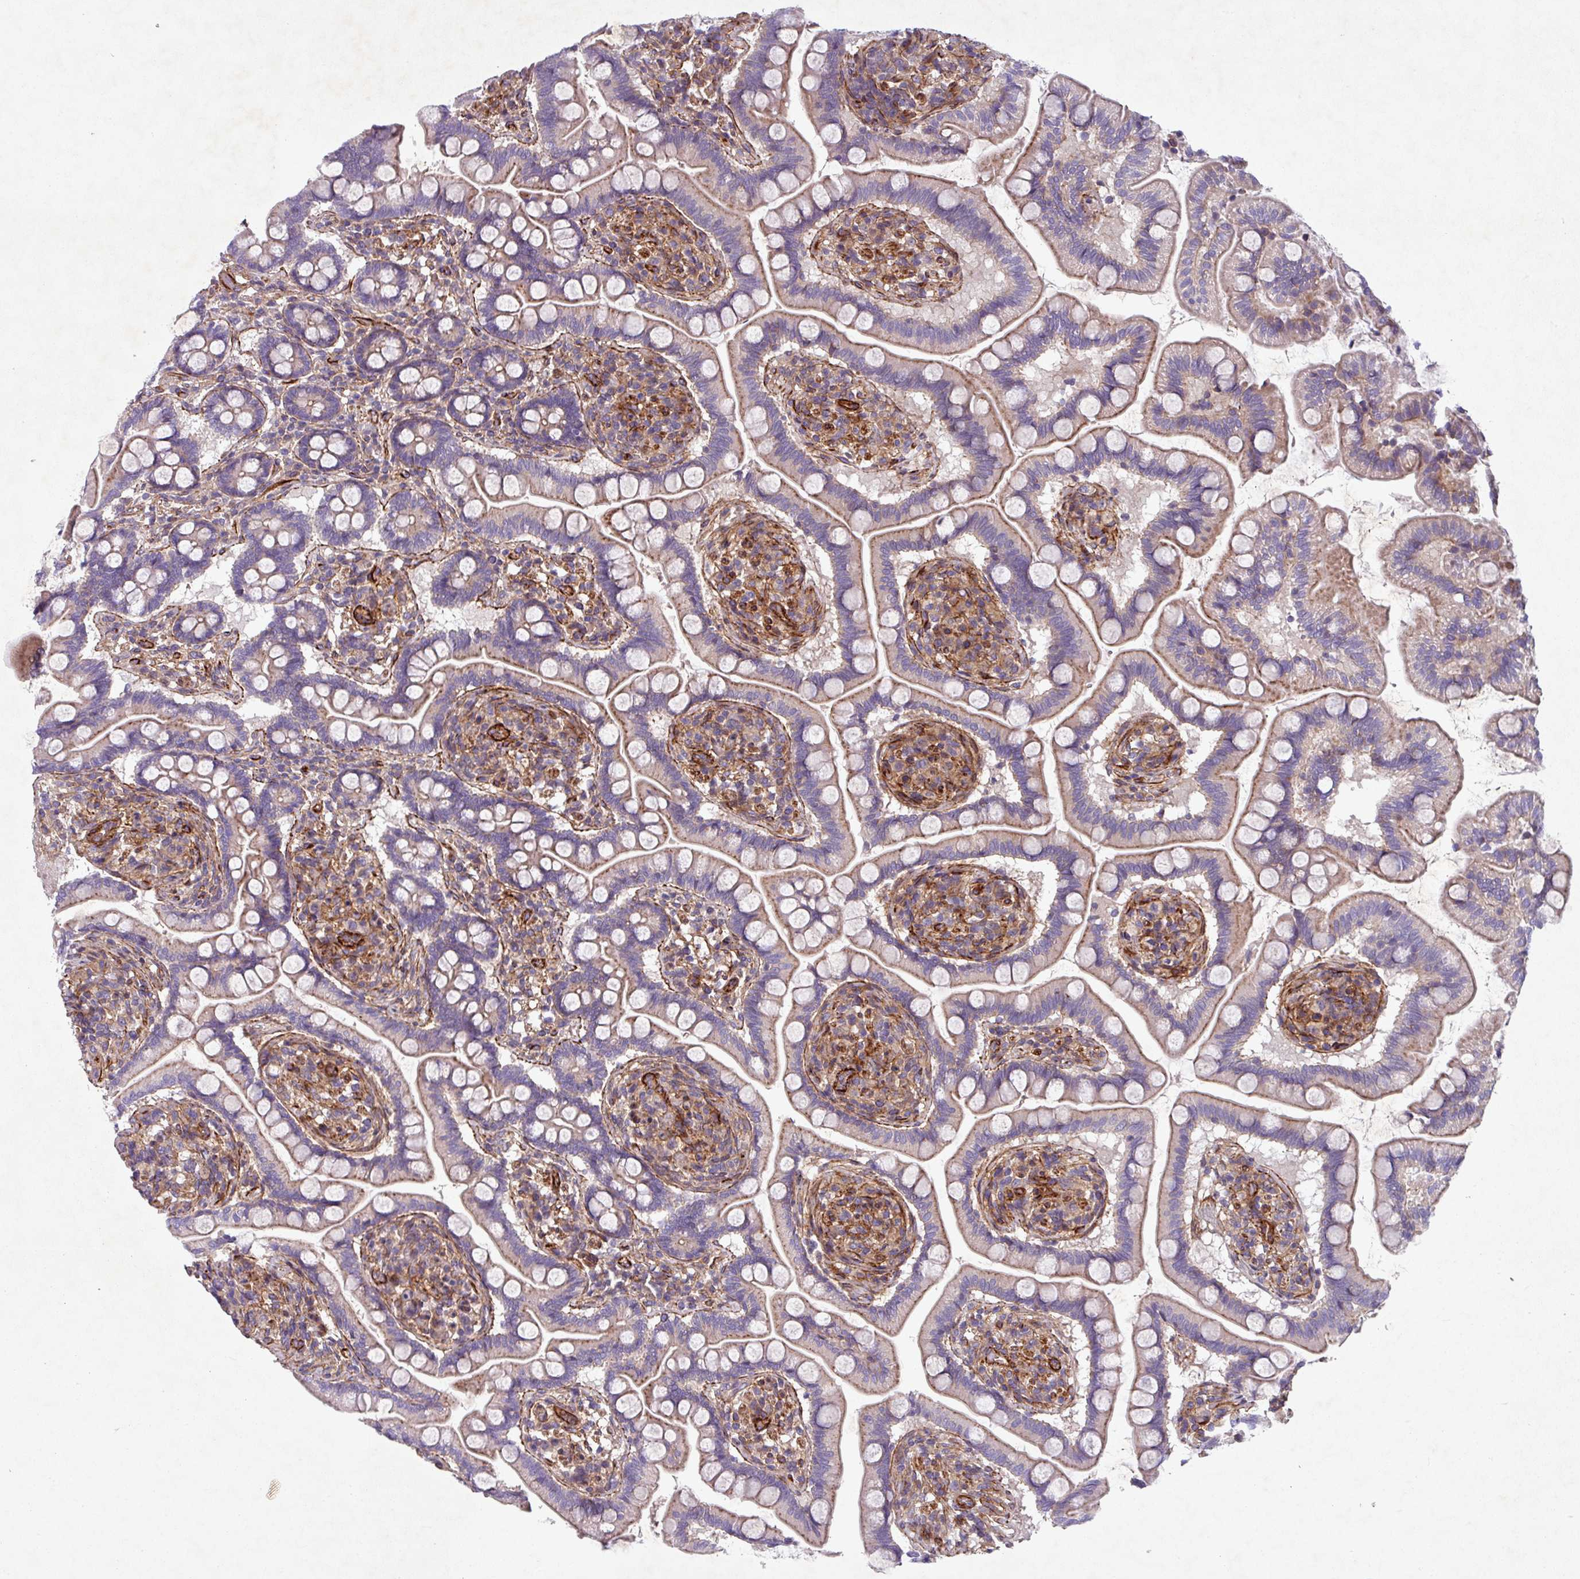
{"staining": {"intensity": "moderate", "quantity": "25%-75%", "location": "cytoplasmic/membranous"}, "tissue": "small intestine", "cell_type": "Glandular cells", "image_type": "normal", "snomed": [{"axis": "morphology", "description": "Normal tissue, NOS"}, {"axis": "topography", "description": "Small intestine"}], "caption": "Immunohistochemical staining of benign small intestine demonstrates medium levels of moderate cytoplasmic/membranous staining in approximately 25%-75% of glandular cells. (IHC, brightfield microscopy, high magnification).", "gene": "ATP2C2", "patient": {"sex": "female", "age": 64}}